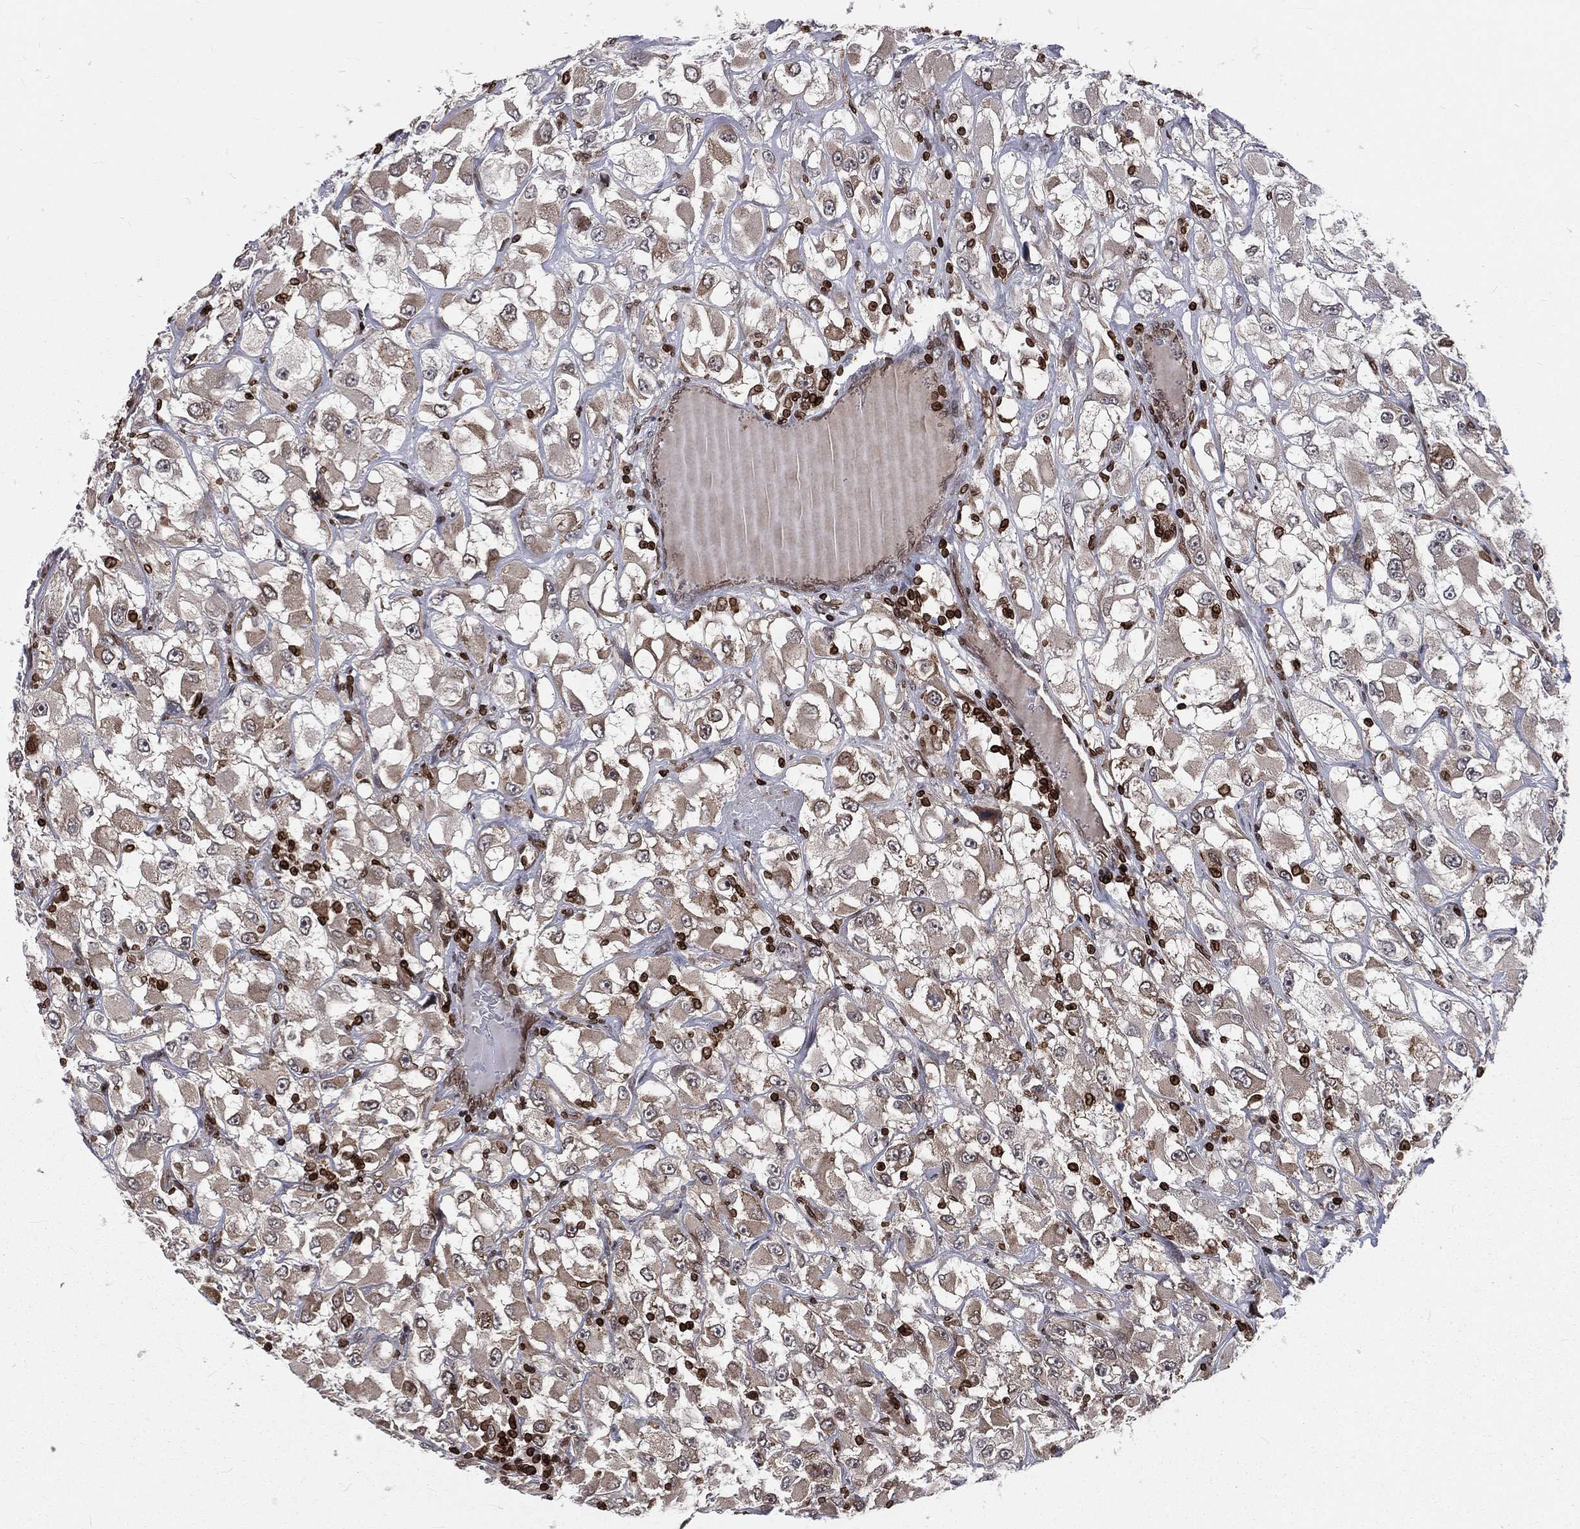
{"staining": {"intensity": "moderate", "quantity": "<25%", "location": "cytoplasmic/membranous,nuclear"}, "tissue": "renal cancer", "cell_type": "Tumor cells", "image_type": "cancer", "snomed": [{"axis": "morphology", "description": "Adenocarcinoma, NOS"}, {"axis": "topography", "description": "Kidney"}], "caption": "Brown immunohistochemical staining in renal cancer exhibits moderate cytoplasmic/membranous and nuclear staining in approximately <25% of tumor cells.", "gene": "LBR", "patient": {"sex": "female", "age": 52}}